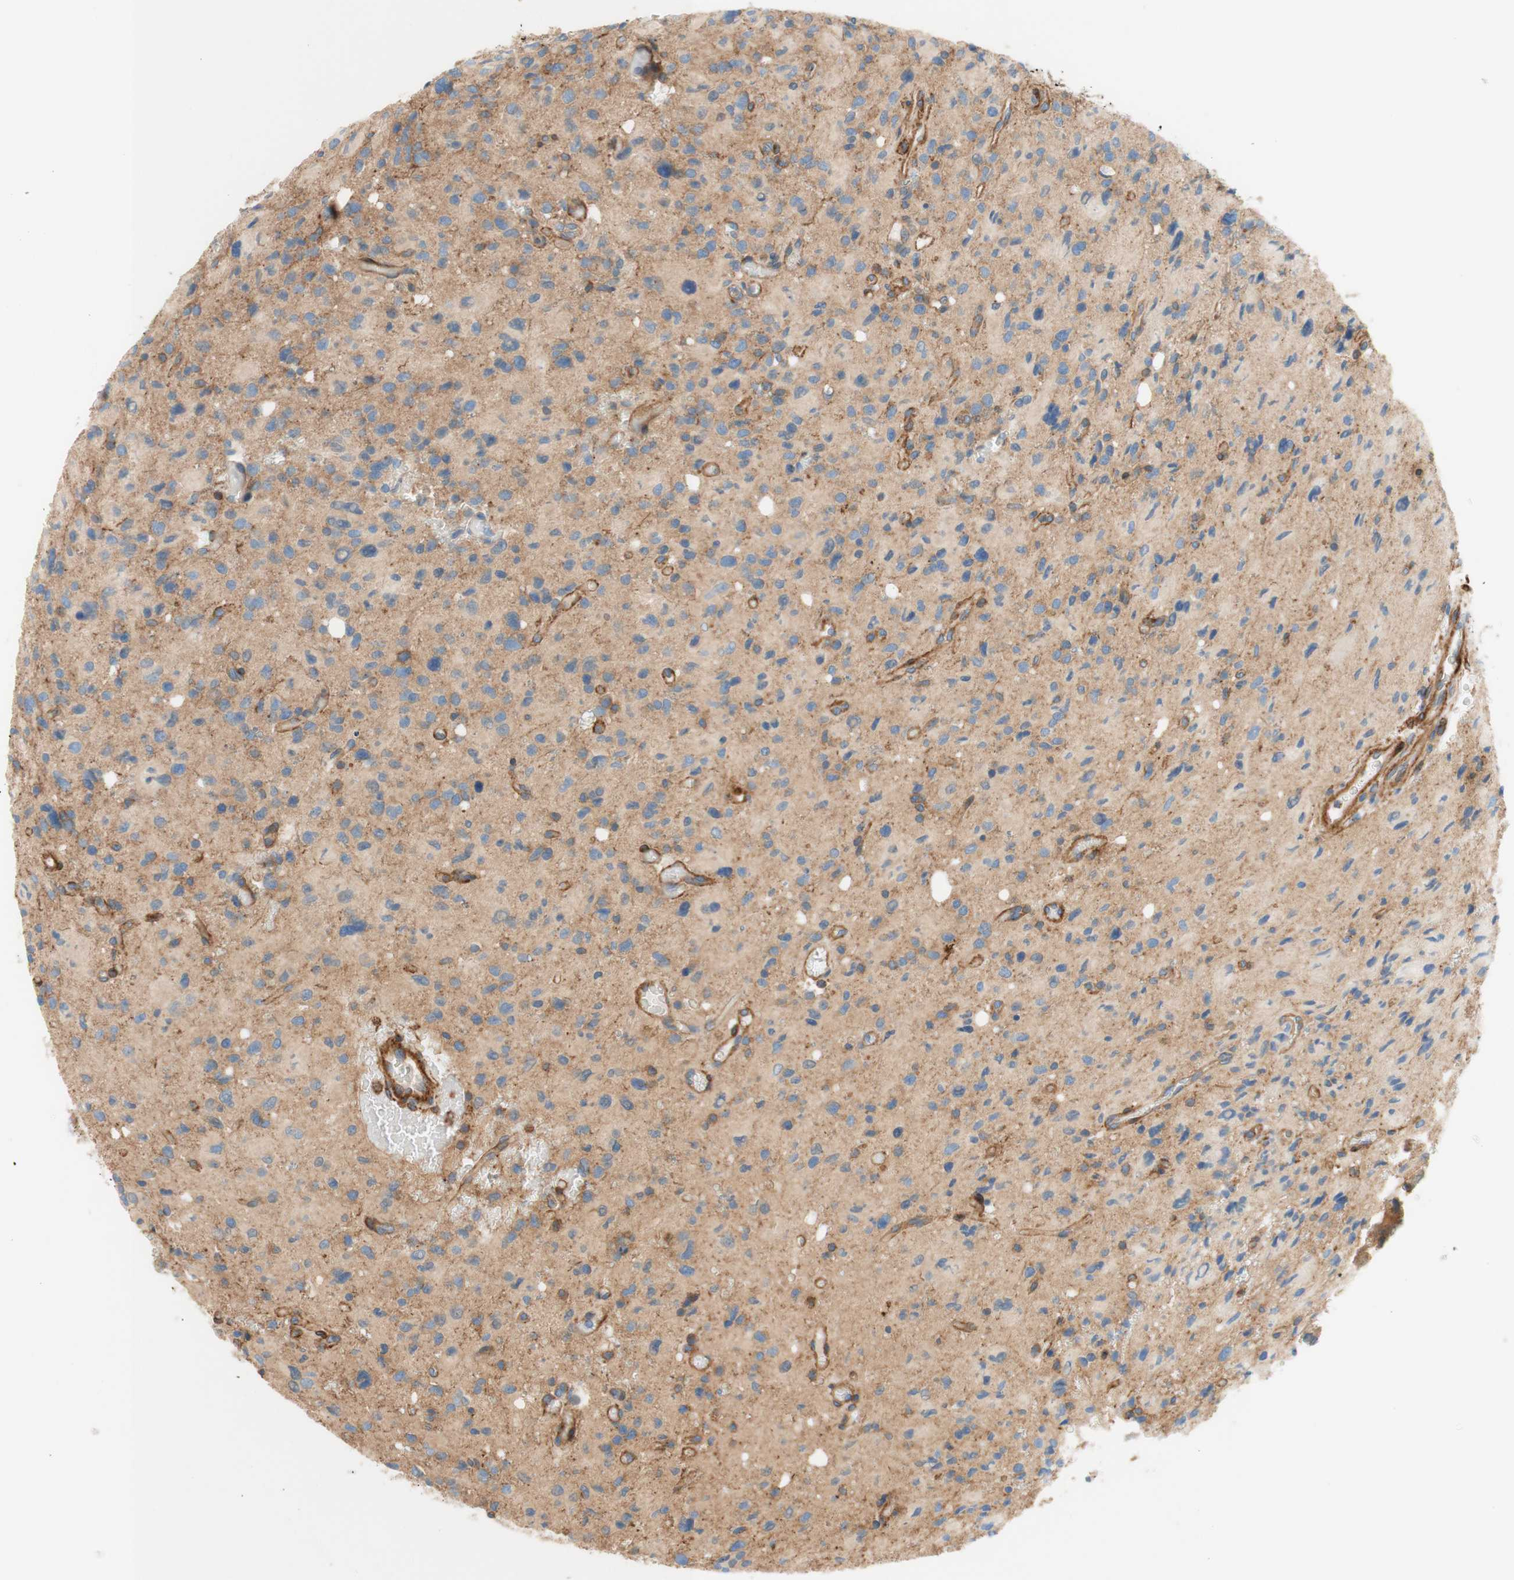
{"staining": {"intensity": "weak", "quantity": ">75%", "location": "cytoplasmic/membranous"}, "tissue": "glioma", "cell_type": "Tumor cells", "image_type": "cancer", "snomed": [{"axis": "morphology", "description": "Glioma, malignant, High grade"}, {"axis": "topography", "description": "Brain"}], "caption": "The histopathology image shows a brown stain indicating the presence of a protein in the cytoplasmic/membranous of tumor cells in malignant high-grade glioma.", "gene": "VPS26A", "patient": {"sex": "male", "age": 48}}